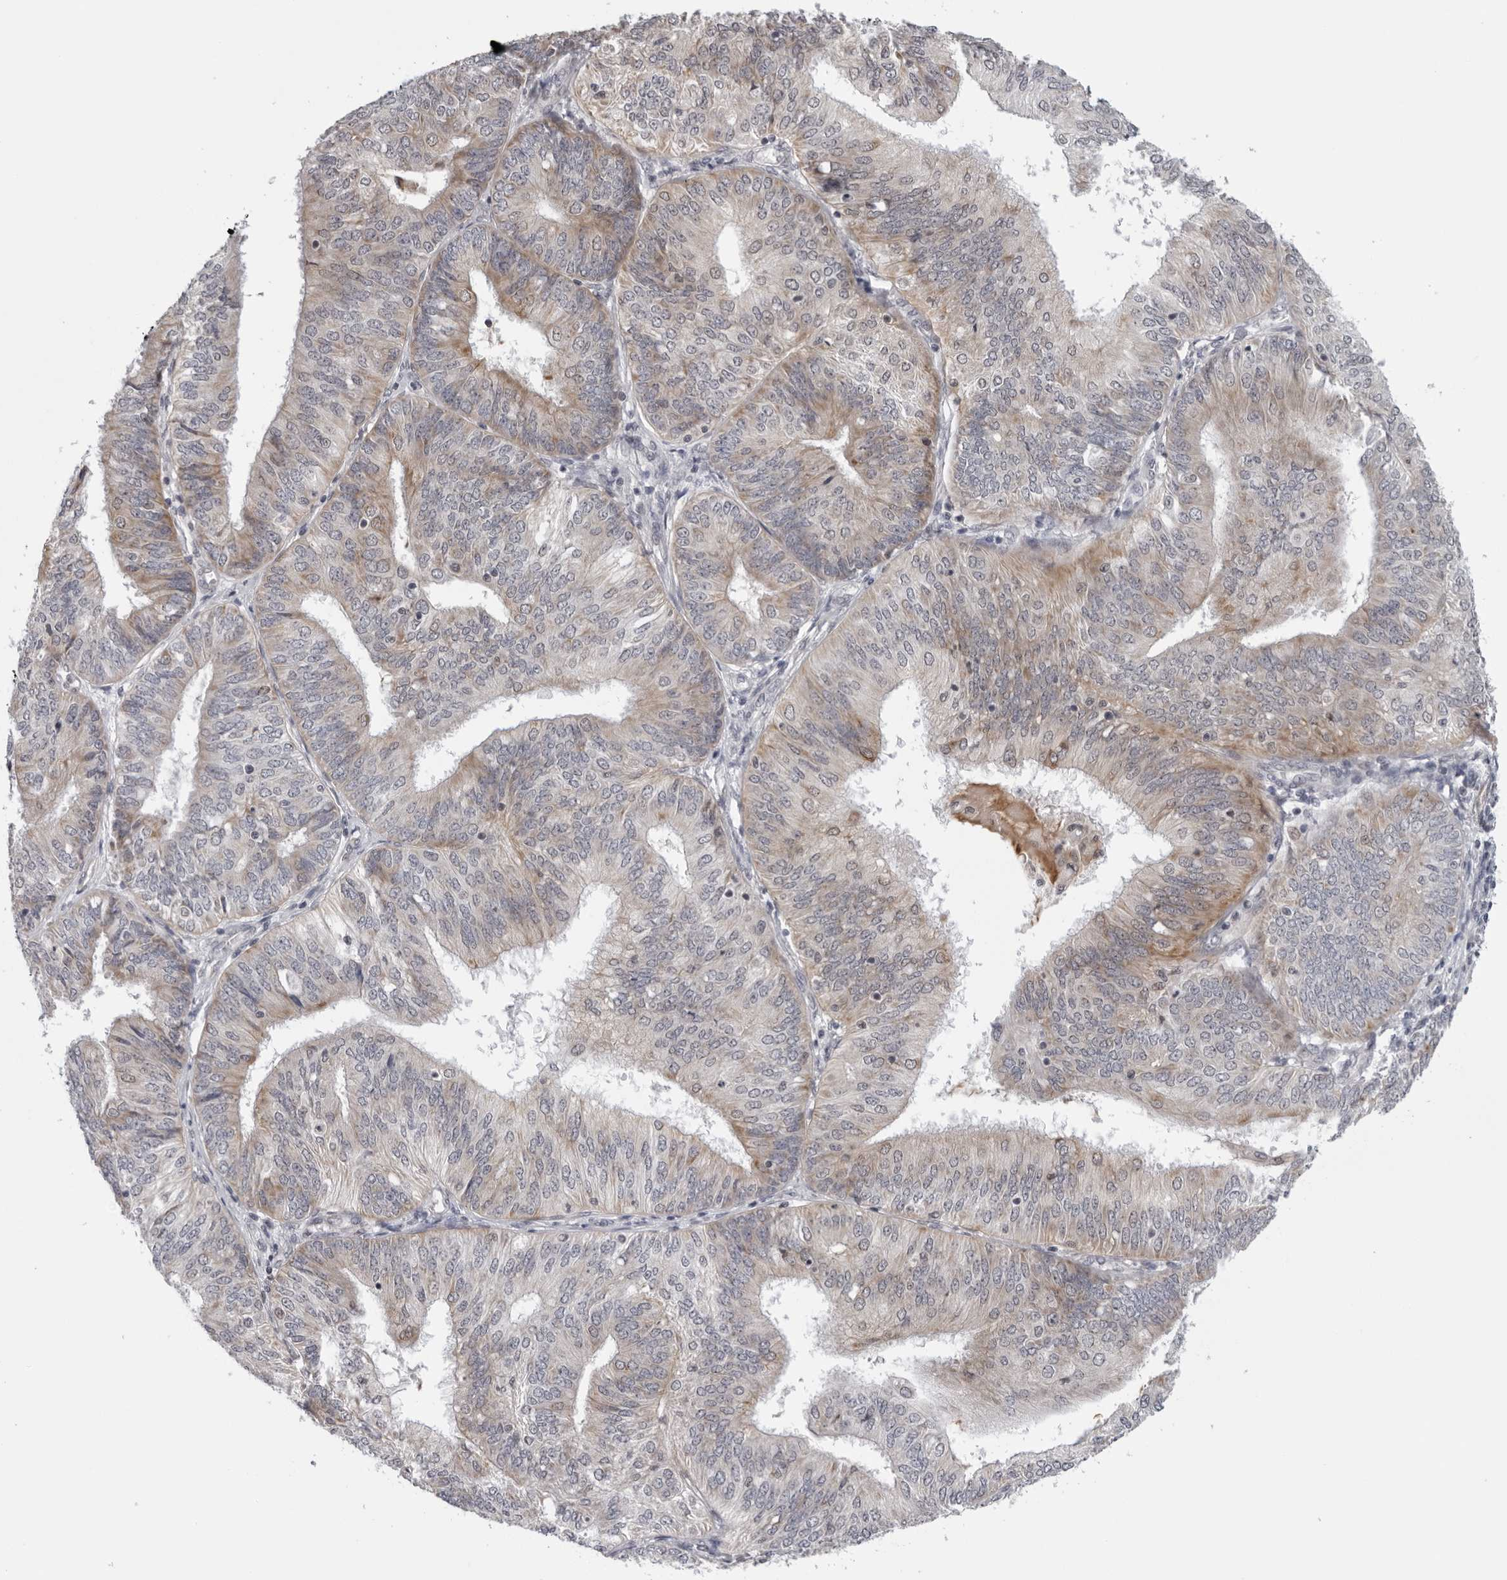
{"staining": {"intensity": "weak", "quantity": "25%-75%", "location": "cytoplasmic/membranous"}, "tissue": "endometrial cancer", "cell_type": "Tumor cells", "image_type": "cancer", "snomed": [{"axis": "morphology", "description": "Adenocarcinoma, NOS"}, {"axis": "topography", "description": "Endometrium"}], "caption": "The image exhibits immunohistochemical staining of endometrial cancer (adenocarcinoma). There is weak cytoplasmic/membranous positivity is seen in approximately 25%-75% of tumor cells. Using DAB (3,3'-diaminobenzidine) (brown) and hematoxylin (blue) stains, captured at high magnification using brightfield microscopy.", "gene": "CPT2", "patient": {"sex": "female", "age": 58}}